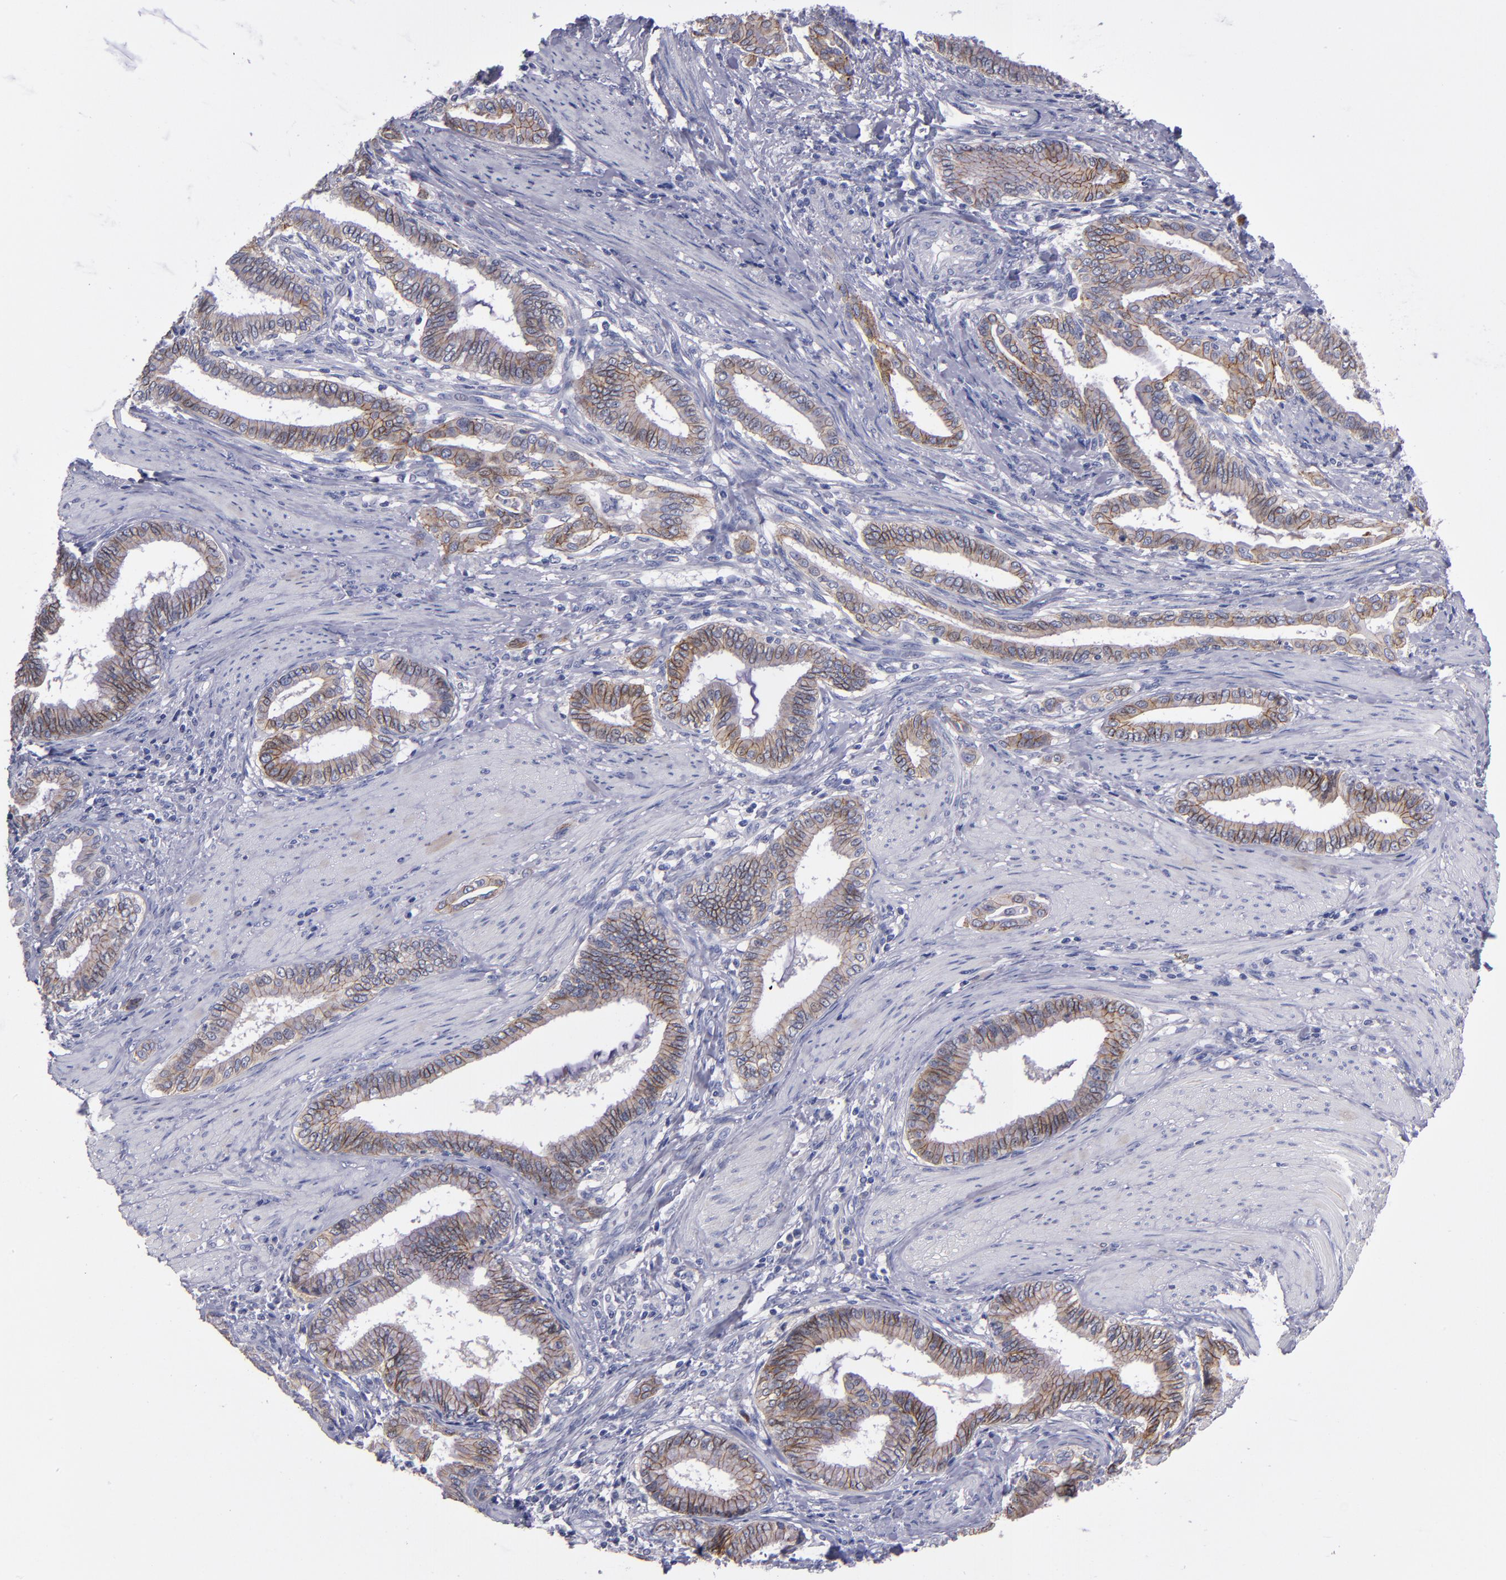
{"staining": {"intensity": "moderate", "quantity": ">75%", "location": "cytoplasmic/membranous"}, "tissue": "pancreatic cancer", "cell_type": "Tumor cells", "image_type": "cancer", "snomed": [{"axis": "morphology", "description": "Adenocarcinoma, NOS"}, {"axis": "topography", "description": "Pancreas"}], "caption": "Pancreatic cancer stained with immunohistochemistry displays moderate cytoplasmic/membranous staining in about >75% of tumor cells. (DAB IHC, brown staining for protein, blue staining for nuclei).", "gene": "CDH3", "patient": {"sex": "female", "age": 64}}